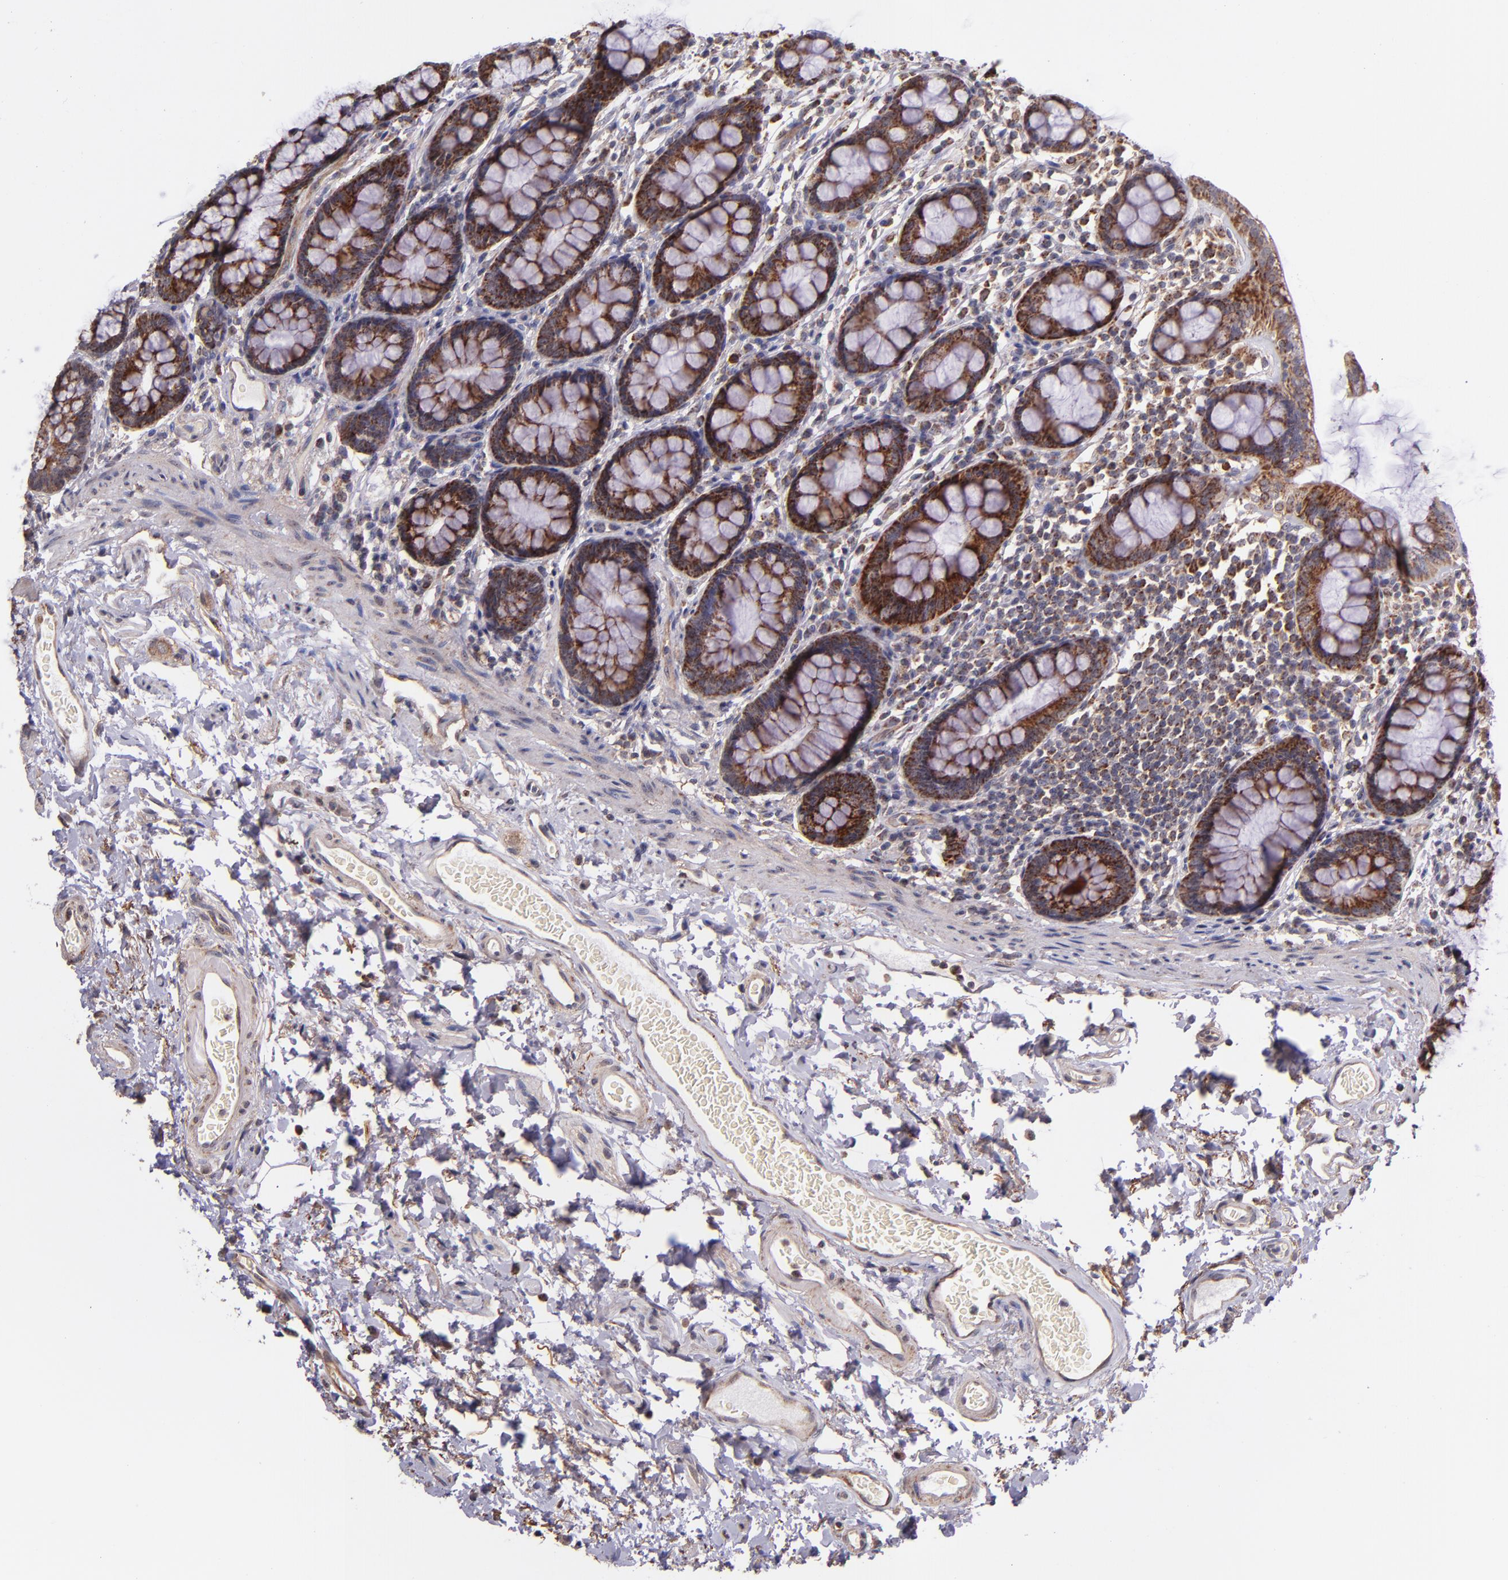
{"staining": {"intensity": "moderate", "quantity": ">75%", "location": "cytoplasmic/membranous"}, "tissue": "rectum", "cell_type": "Glandular cells", "image_type": "normal", "snomed": [{"axis": "morphology", "description": "Normal tissue, NOS"}, {"axis": "topography", "description": "Rectum"}], "caption": "Moderate cytoplasmic/membranous expression is identified in approximately >75% of glandular cells in unremarkable rectum.", "gene": "SHC1", "patient": {"sex": "male", "age": 92}}